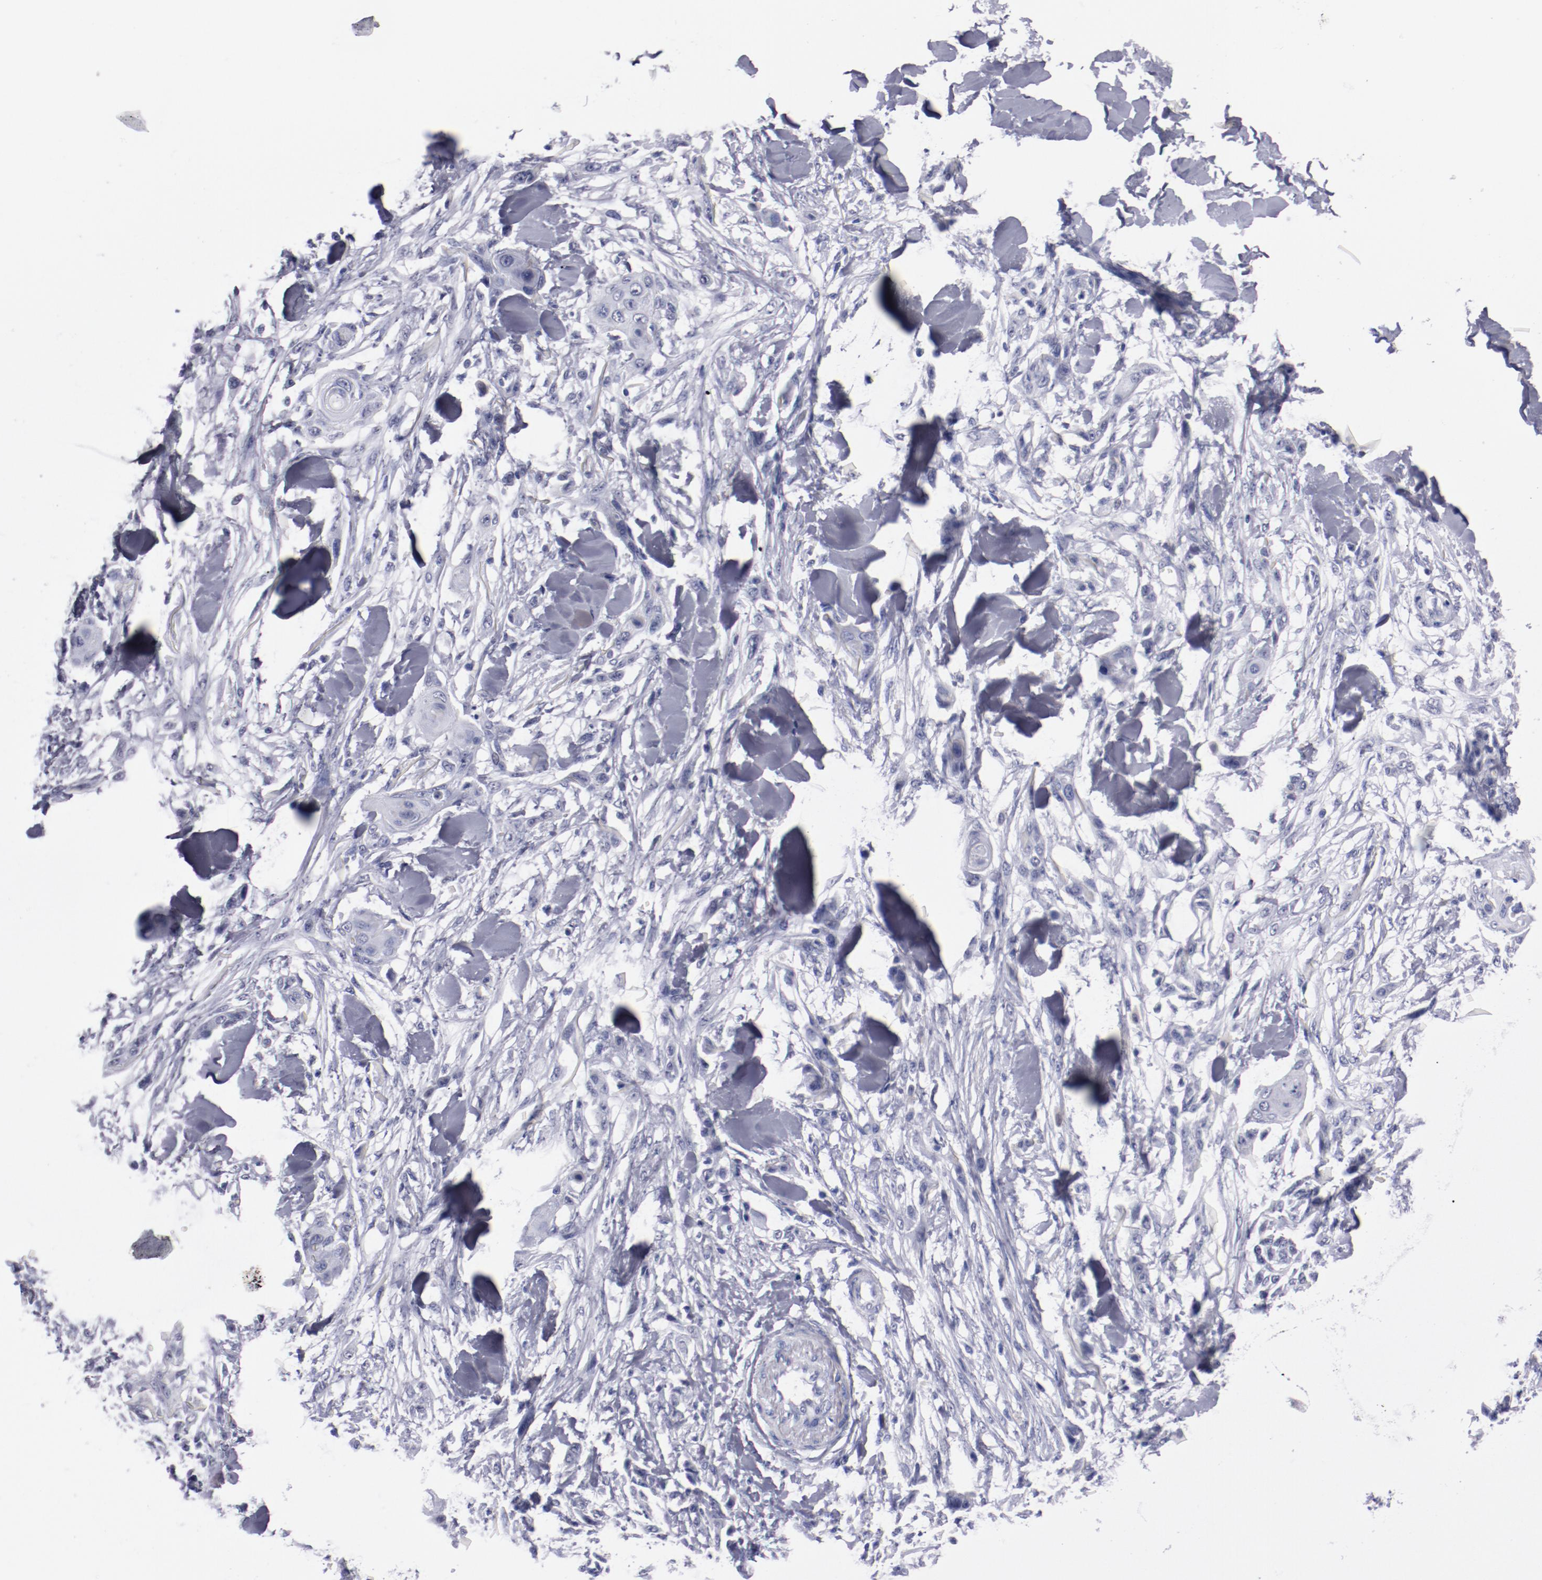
{"staining": {"intensity": "negative", "quantity": "none", "location": "none"}, "tissue": "skin cancer", "cell_type": "Tumor cells", "image_type": "cancer", "snomed": [{"axis": "morphology", "description": "Squamous cell carcinoma, NOS"}, {"axis": "topography", "description": "Skin"}], "caption": "Immunohistochemistry (IHC) micrograph of neoplastic tissue: human skin squamous cell carcinoma stained with DAB (3,3'-diaminobenzidine) shows no significant protein positivity in tumor cells.", "gene": "HNF1B", "patient": {"sex": "female", "age": 59}}